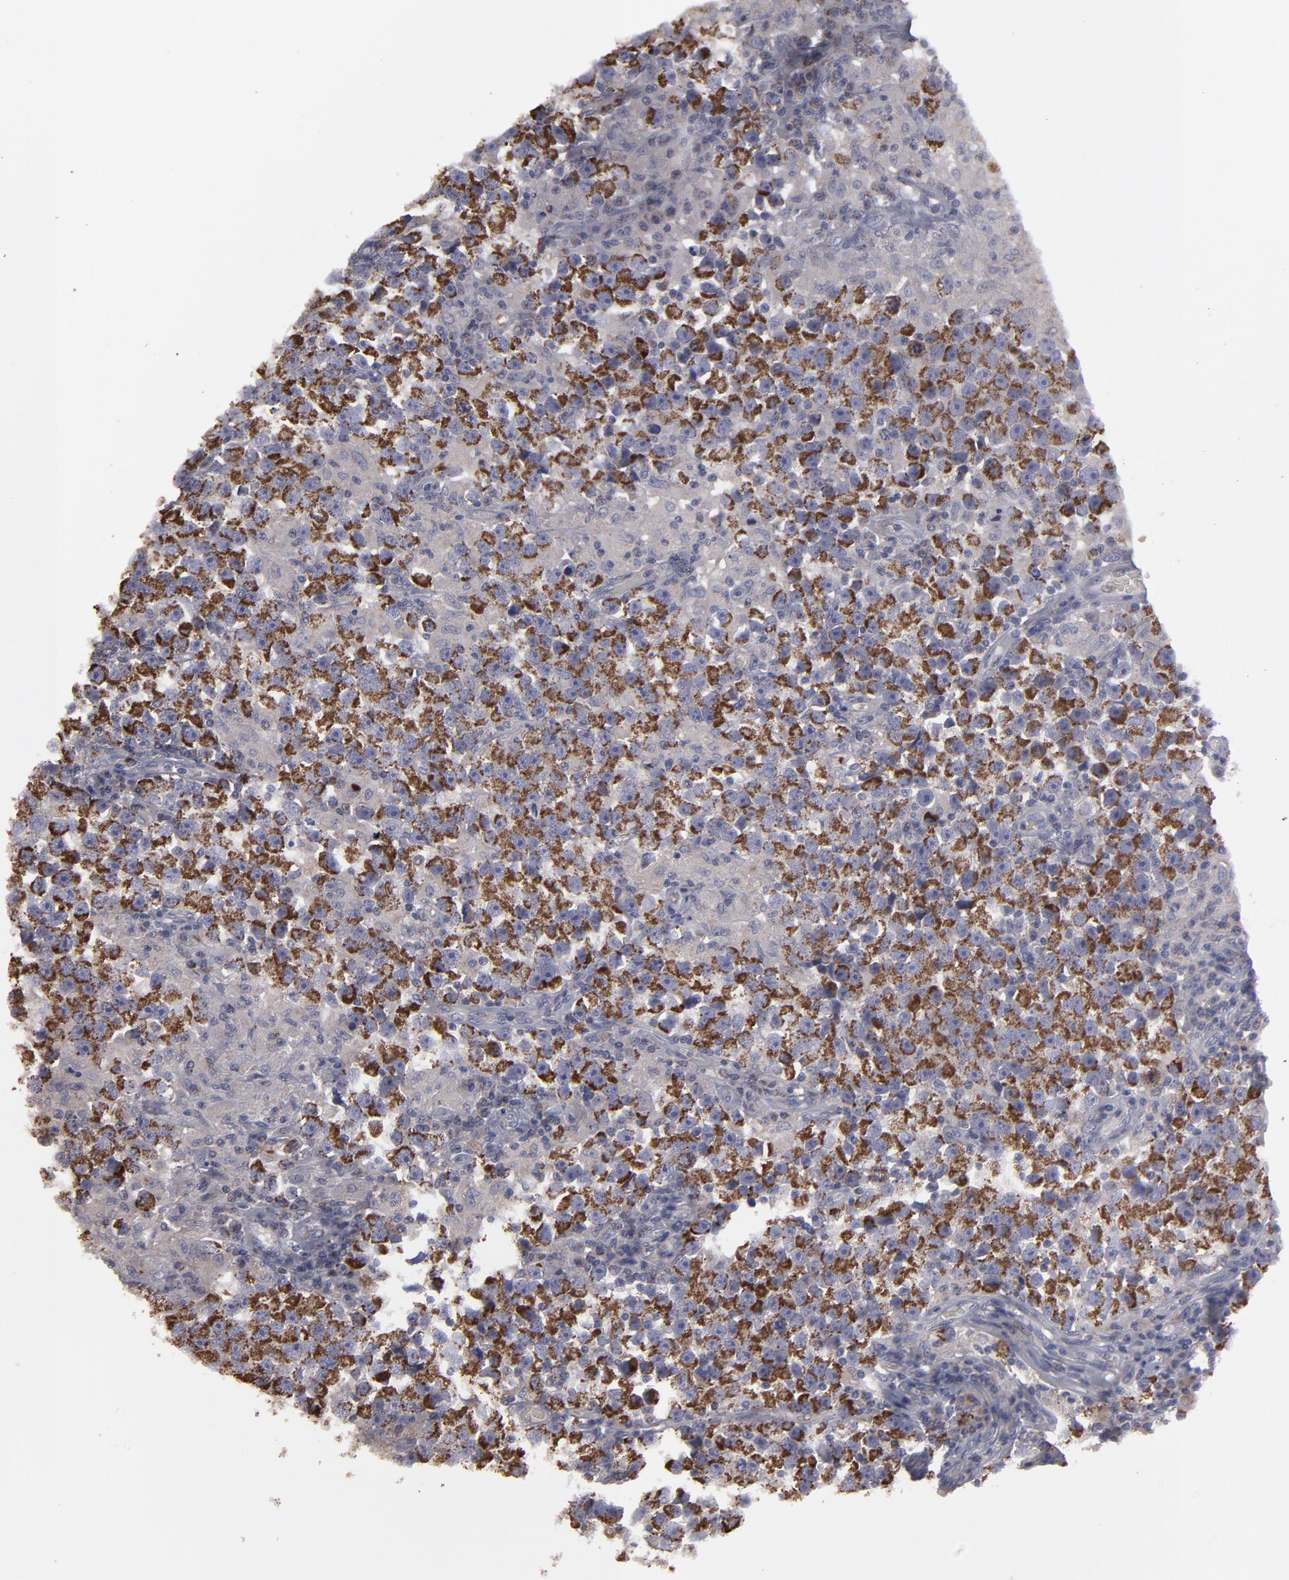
{"staining": {"intensity": "strong", "quantity": ">75%", "location": "cytoplasmic/membranous"}, "tissue": "testis cancer", "cell_type": "Tumor cells", "image_type": "cancer", "snomed": [{"axis": "morphology", "description": "Seminoma, NOS"}, {"axis": "topography", "description": "Testis"}], "caption": "A micrograph showing strong cytoplasmic/membranous staining in about >75% of tumor cells in testis seminoma, as visualized by brown immunohistochemical staining.", "gene": "MYOM2", "patient": {"sex": "male", "age": 33}}